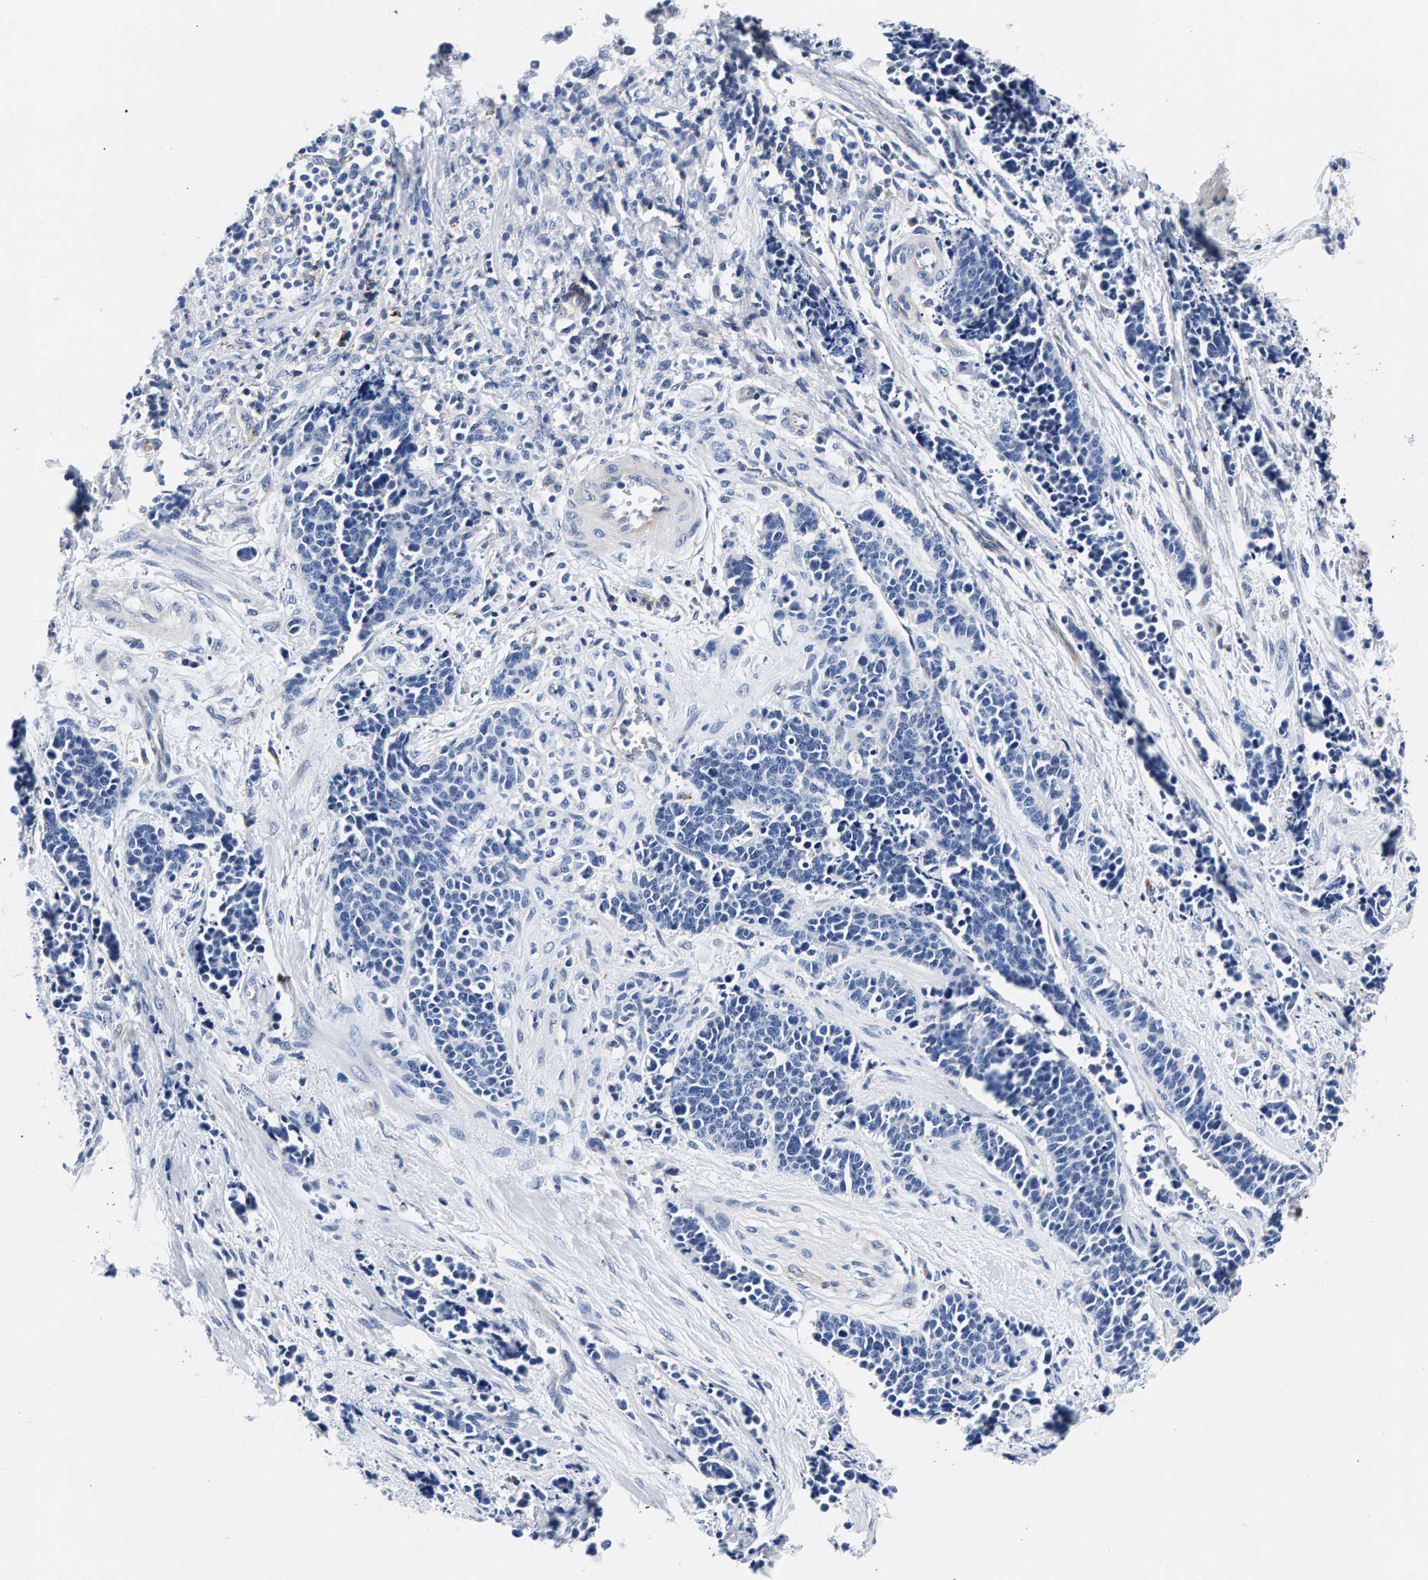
{"staining": {"intensity": "negative", "quantity": "none", "location": "none"}, "tissue": "cervical cancer", "cell_type": "Tumor cells", "image_type": "cancer", "snomed": [{"axis": "morphology", "description": "Squamous cell carcinoma, NOS"}, {"axis": "topography", "description": "Cervix"}], "caption": "Immunohistochemical staining of human cervical cancer displays no significant expression in tumor cells.", "gene": "P2RY4", "patient": {"sex": "female", "age": 35}}